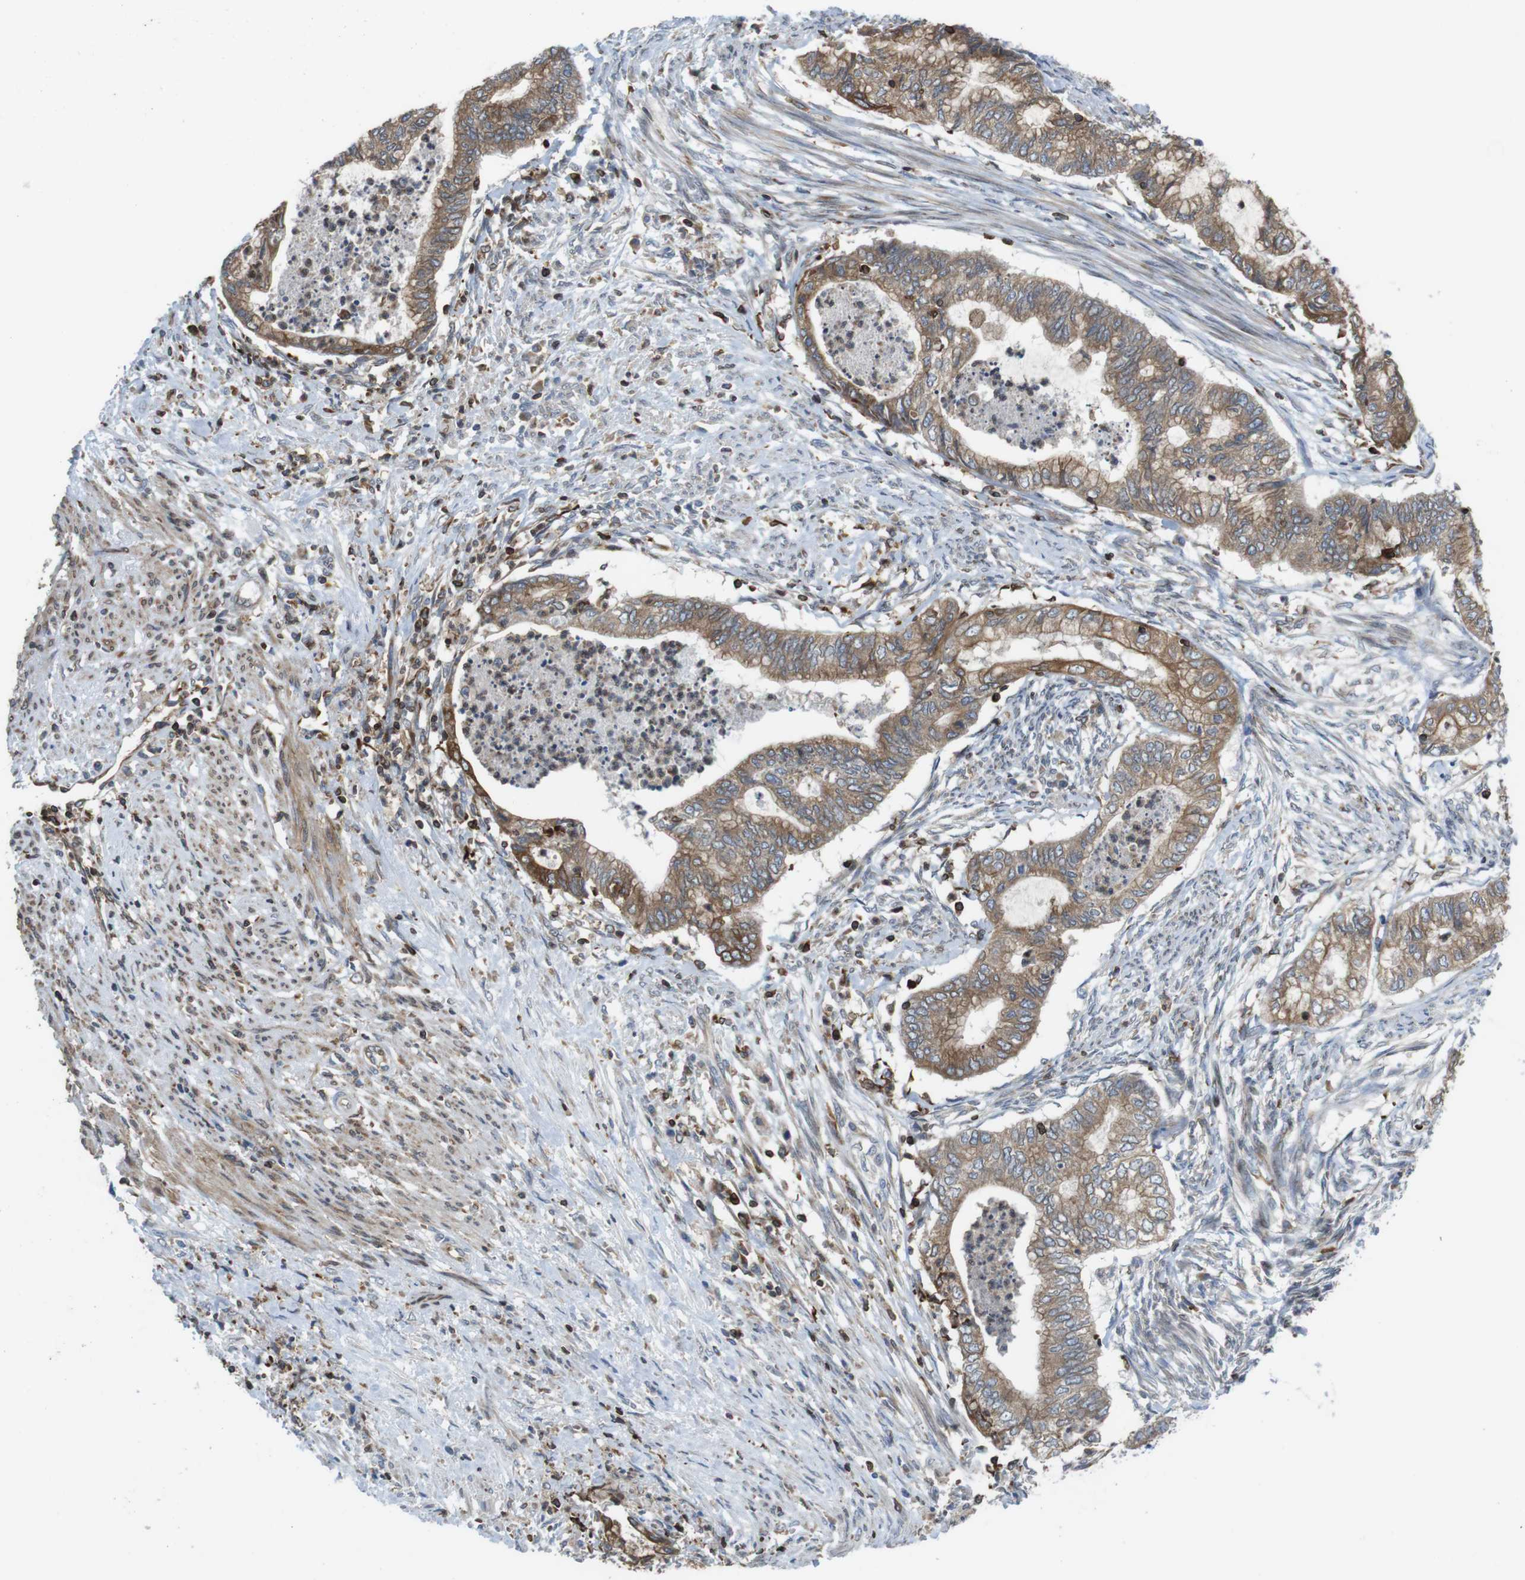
{"staining": {"intensity": "moderate", "quantity": ">75%", "location": "cytoplasmic/membranous"}, "tissue": "endometrial cancer", "cell_type": "Tumor cells", "image_type": "cancer", "snomed": [{"axis": "morphology", "description": "Necrosis, NOS"}, {"axis": "morphology", "description": "Adenocarcinoma, NOS"}, {"axis": "topography", "description": "Endometrium"}], "caption": "Tumor cells display medium levels of moderate cytoplasmic/membranous expression in approximately >75% of cells in human endometrial cancer.", "gene": "ARL6IP5", "patient": {"sex": "female", "age": 79}}